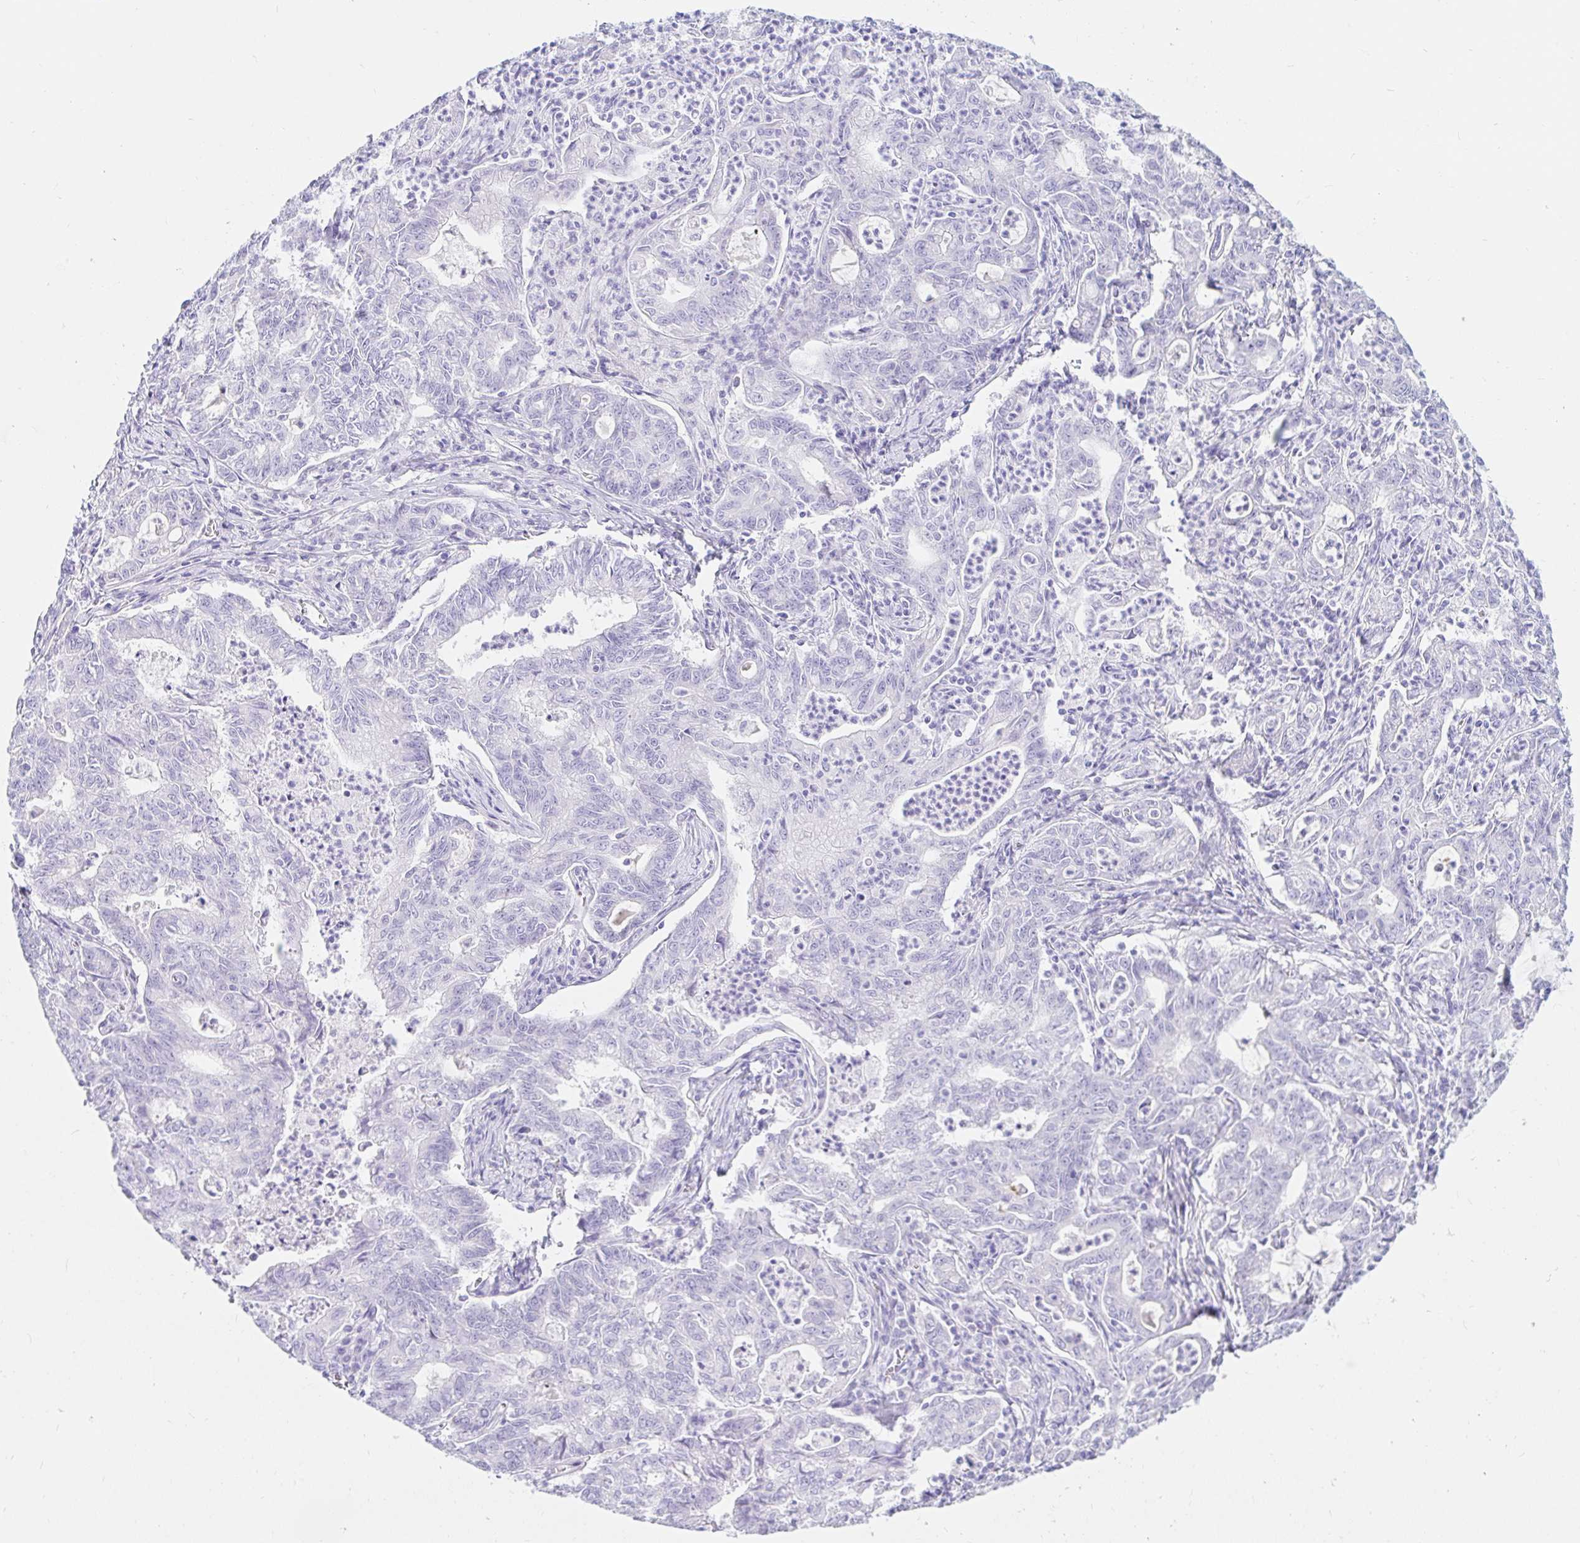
{"staining": {"intensity": "negative", "quantity": "none", "location": "none"}, "tissue": "stomach cancer", "cell_type": "Tumor cells", "image_type": "cancer", "snomed": [{"axis": "morphology", "description": "Adenocarcinoma, NOS"}, {"axis": "topography", "description": "Stomach, upper"}], "caption": "Tumor cells show no significant positivity in adenocarcinoma (stomach).", "gene": "OR6T1", "patient": {"sex": "female", "age": 79}}